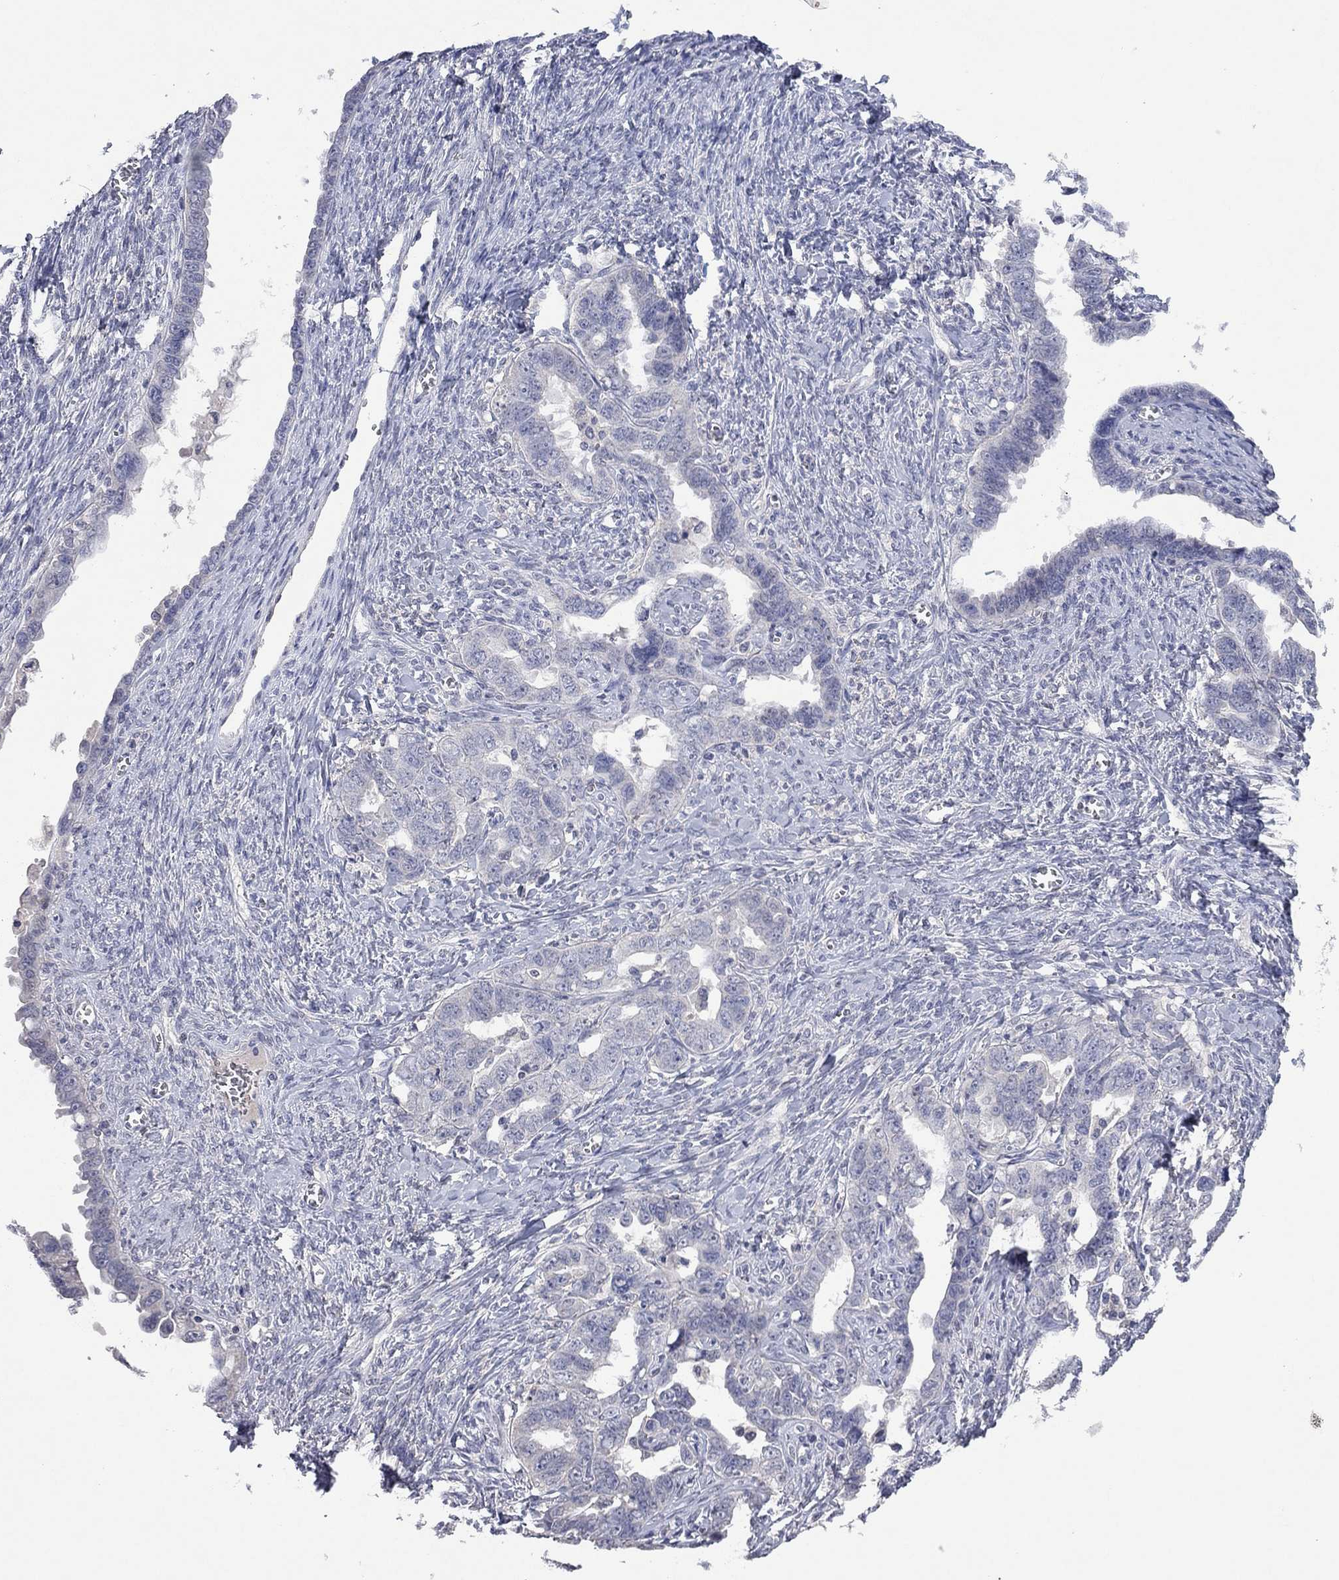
{"staining": {"intensity": "negative", "quantity": "none", "location": "none"}, "tissue": "ovarian cancer", "cell_type": "Tumor cells", "image_type": "cancer", "snomed": [{"axis": "morphology", "description": "Cystadenocarcinoma, serous, NOS"}, {"axis": "topography", "description": "Ovary"}], "caption": "Micrograph shows no significant protein expression in tumor cells of ovarian serous cystadenocarcinoma. (DAB (3,3'-diaminobenzidine) IHC, high magnification).", "gene": "MMP13", "patient": {"sex": "female", "age": 69}}